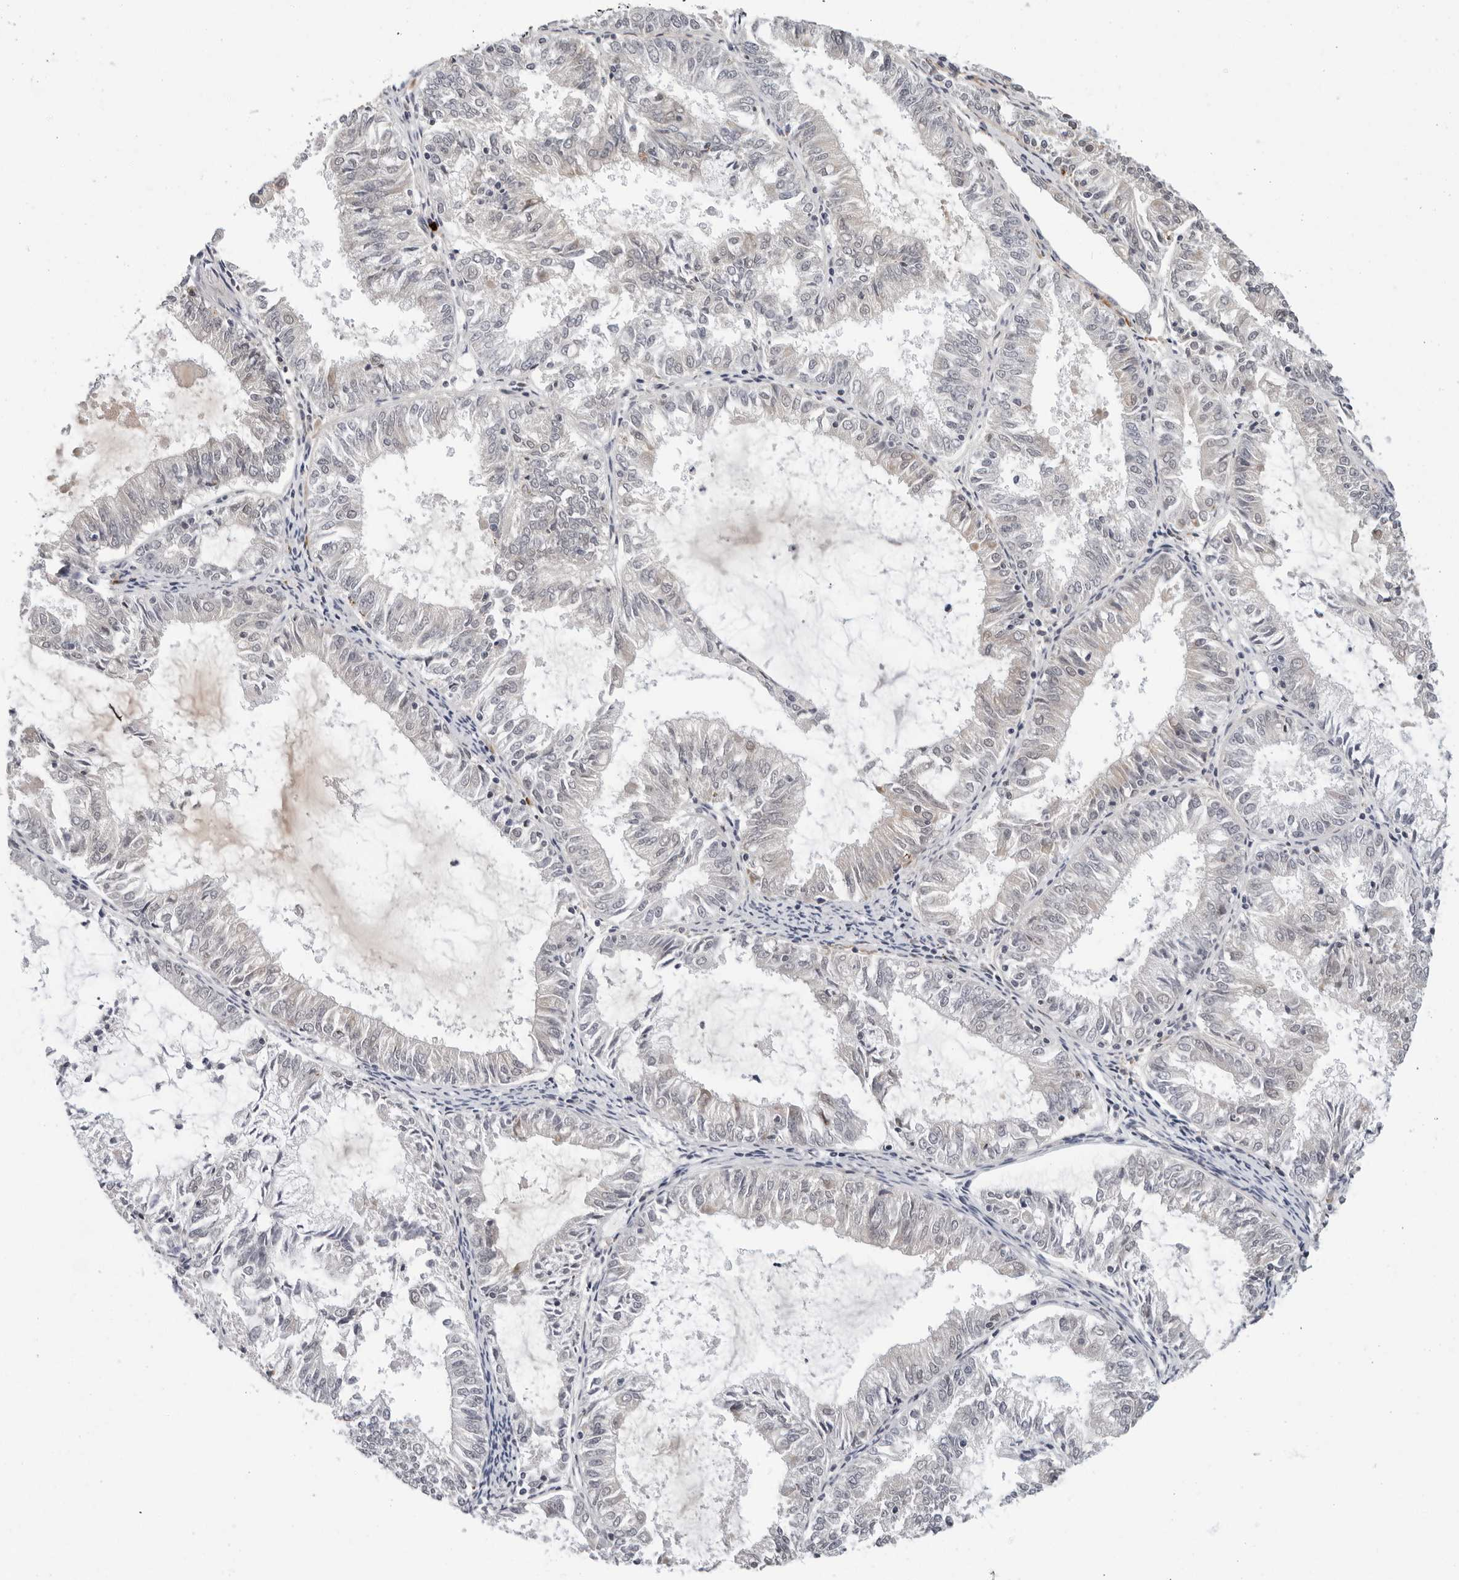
{"staining": {"intensity": "negative", "quantity": "none", "location": "none"}, "tissue": "endometrial cancer", "cell_type": "Tumor cells", "image_type": "cancer", "snomed": [{"axis": "morphology", "description": "Adenocarcinoma, NOS"}, {"axis": "topography", "description": "Endometrium"}], "caption": "This photomicrograph is of adenocarcinoma (endometrial) stained with immunohistochemistry (IHC) to label a protein in brown with the nuclei are counter-stained blue. There is no staining in tumor cells. (Brightfield microscopy of DAB (3,3'-diaminobenzidine) IHC at high magnification).", "gene": "ZNF502", "patient": {"sex": "female", "age": 57}}